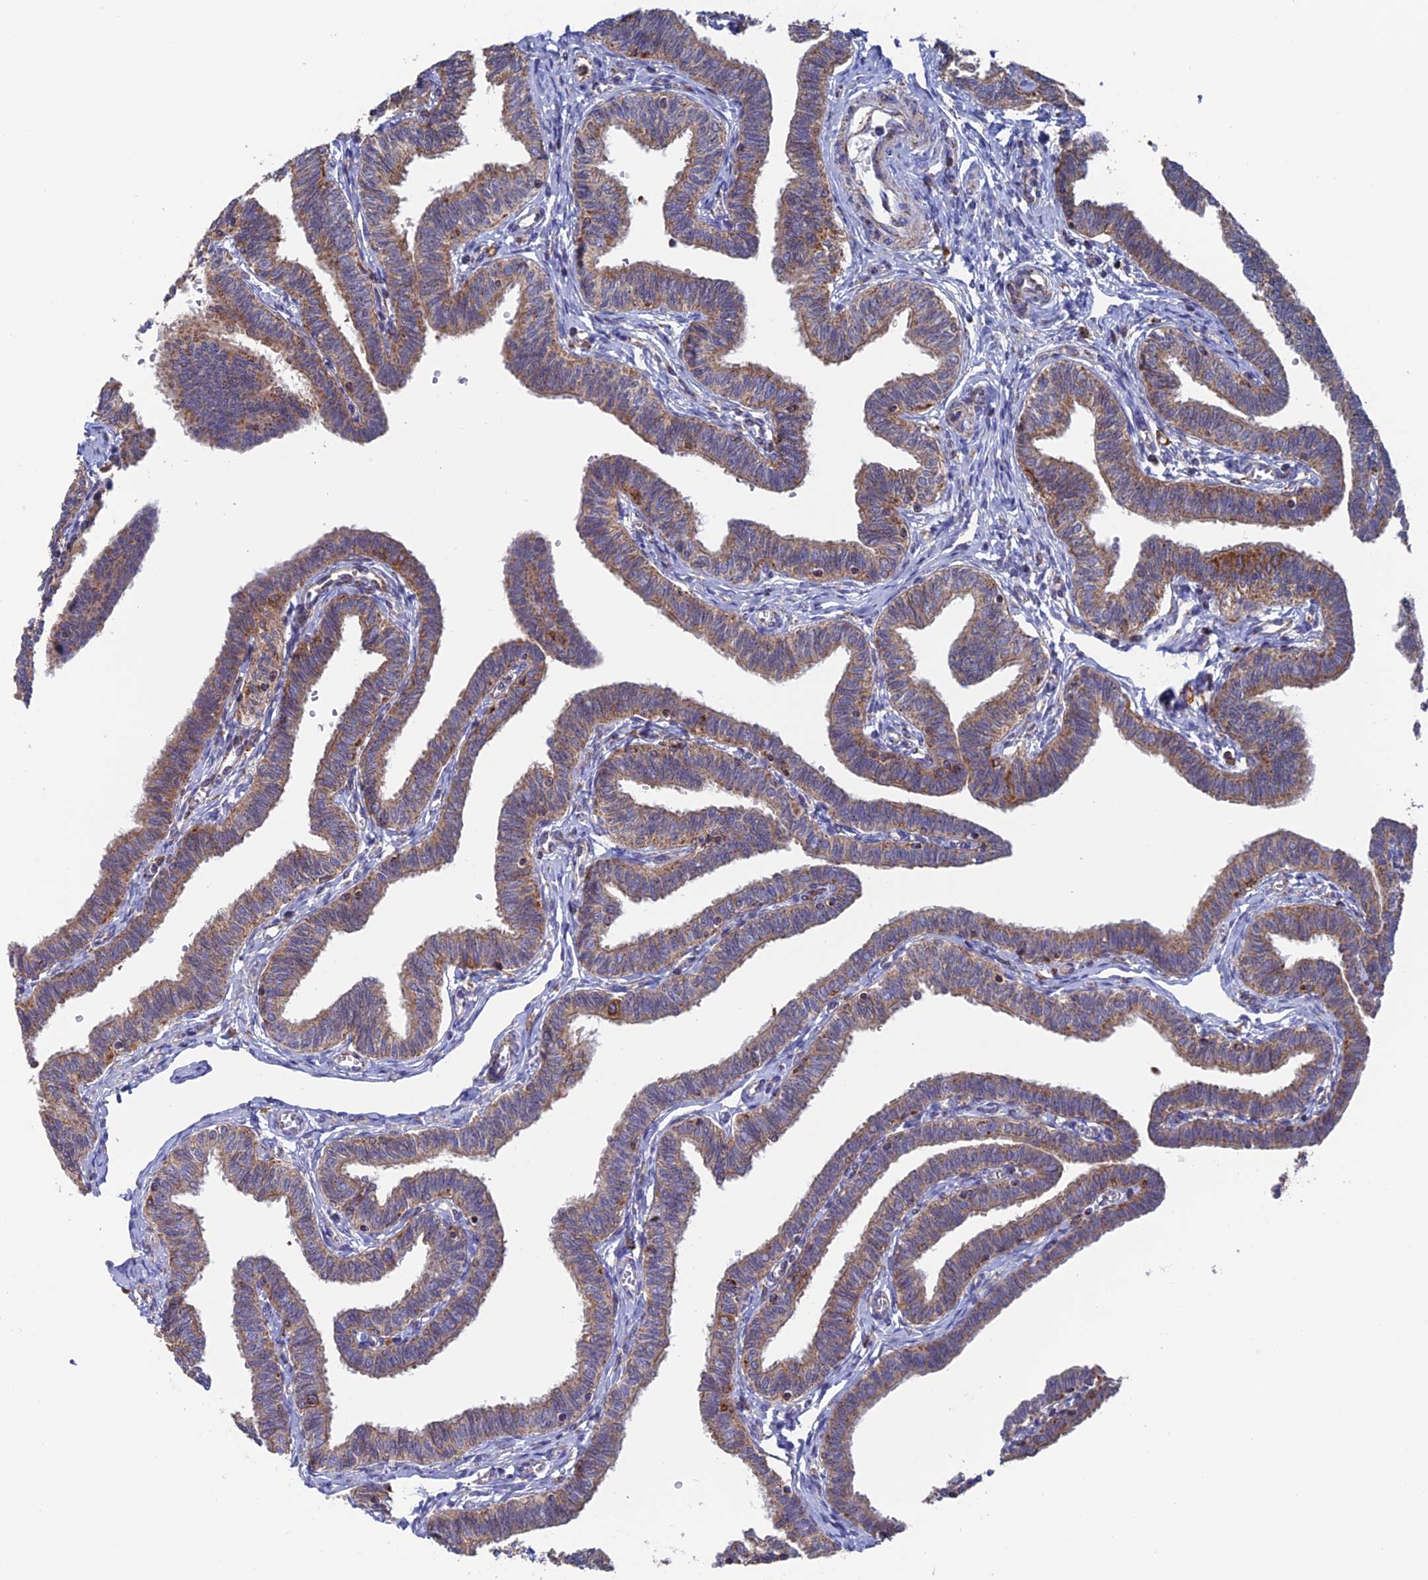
{"staining": {"intensity": "moderate", "quantity": ">75%", "location": "cytoplasmic/membranous"}, "tissue": "fallopian tube", "cell_type": "Glandular cells", "image_type": "normal", "snomed": [{"axis": "morphology", "description": "Normal tissue, NOS"}, {"axis": "topography", "description": "Fallopian tube"}, {"axis": "topography", "description": "Ovary"}], "caption": "Immunohistochemical staining of unremarkable fallopian tube reveals >75% levels of moderate cytoplasmic/membranous protein staining in approximately >75% of glandular cells.", "gene": "DTYMK", "patient": {"sex": "female", "age": 23}}